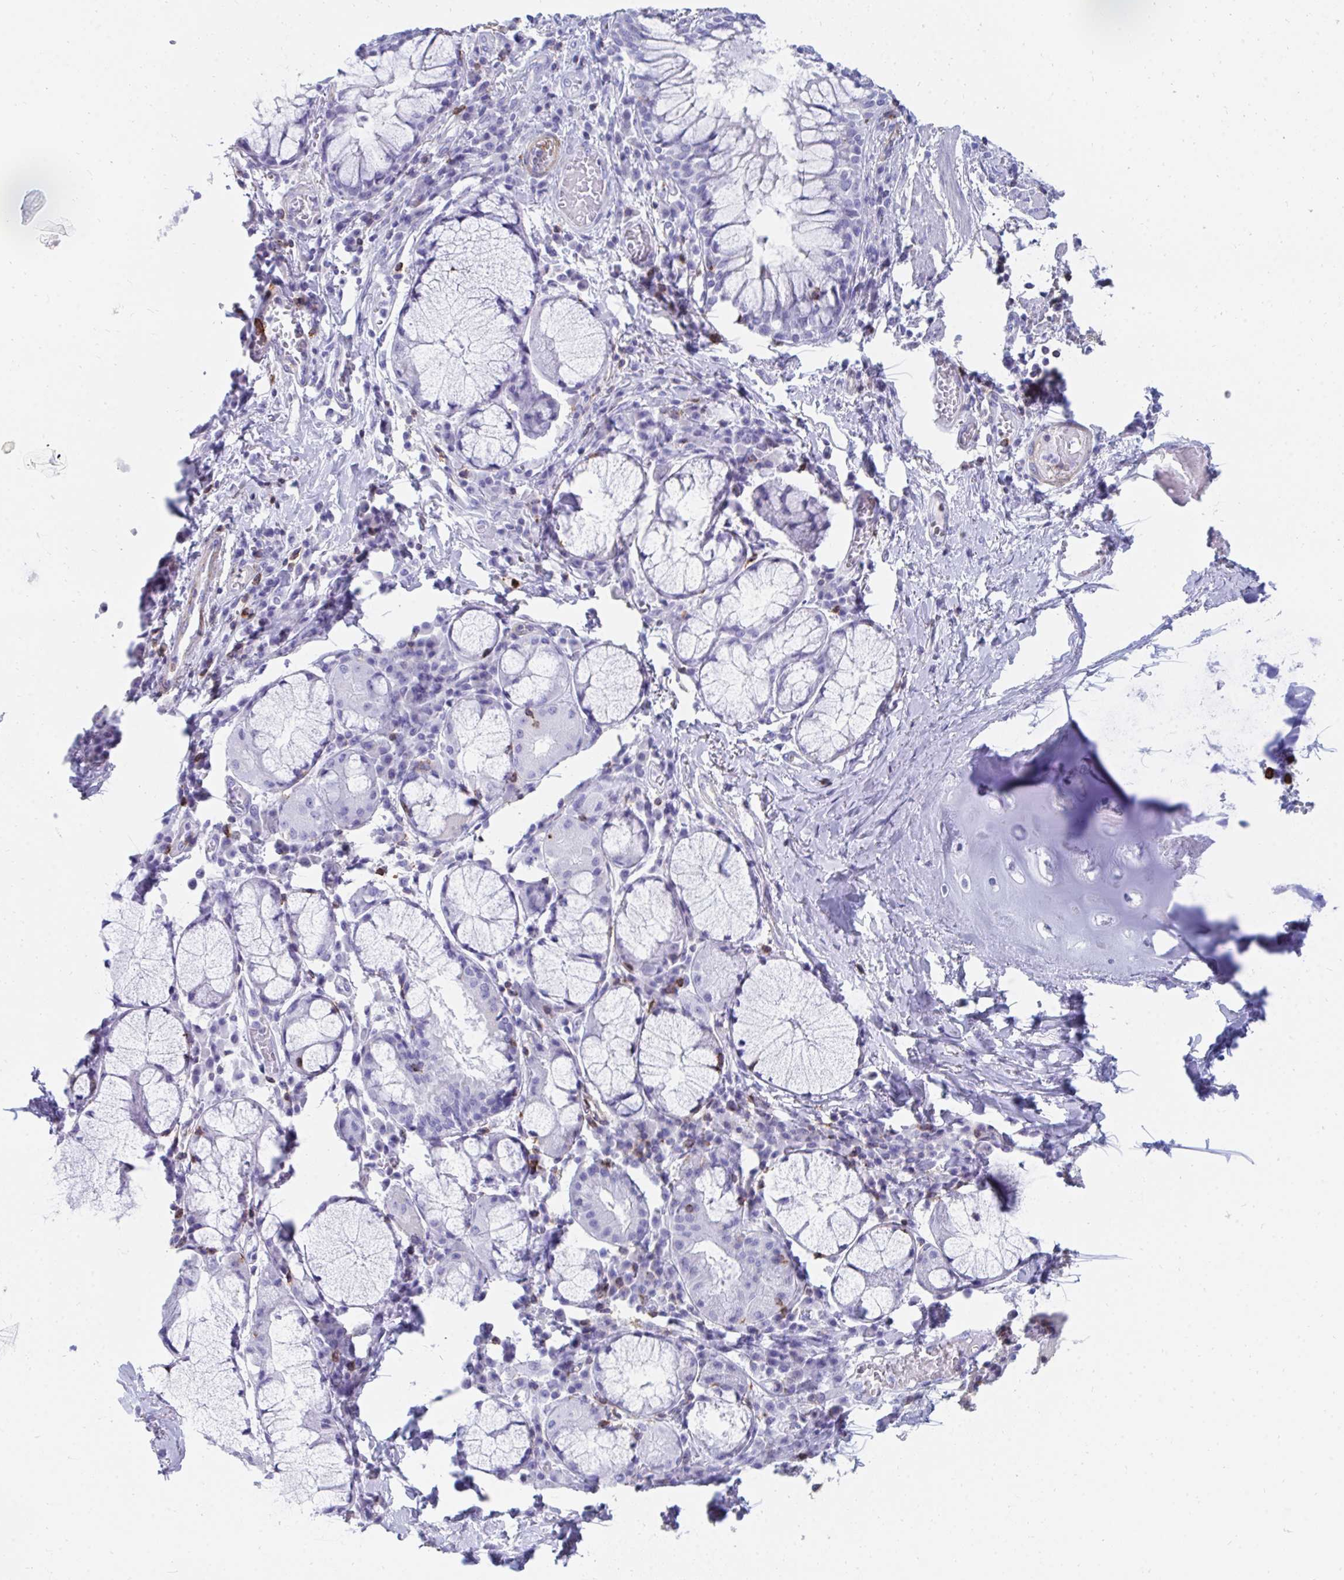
{"staining": {"intensity": "negative", "quantity": "none", "location": "none"}, "tissue": "bronchus", "cell_type": "Respiratory epithelial cells", "image_type": "normal", "snomed": [{"axis": "morphology", "description": "Normal tissue, NOS"}, {"axis": "topography", "description": "Lymph node"}, {"axis": "topography", "description": "Bronchus"}], "caption": "High magnification brightfield microscopy of unremarkable bronchus stained with DAB (3,3'-diaminobenzidine) (brown) and counterstained with hematoxylin (blue): respiratory epithelial cells show no significant expression. (DAB (3,3'-diaminobenzidine) immunohistochemistry (IHC) with hematoxylin counter stain).", "gene": "CD7", "patient": {"sex": "male", "age": 56}}